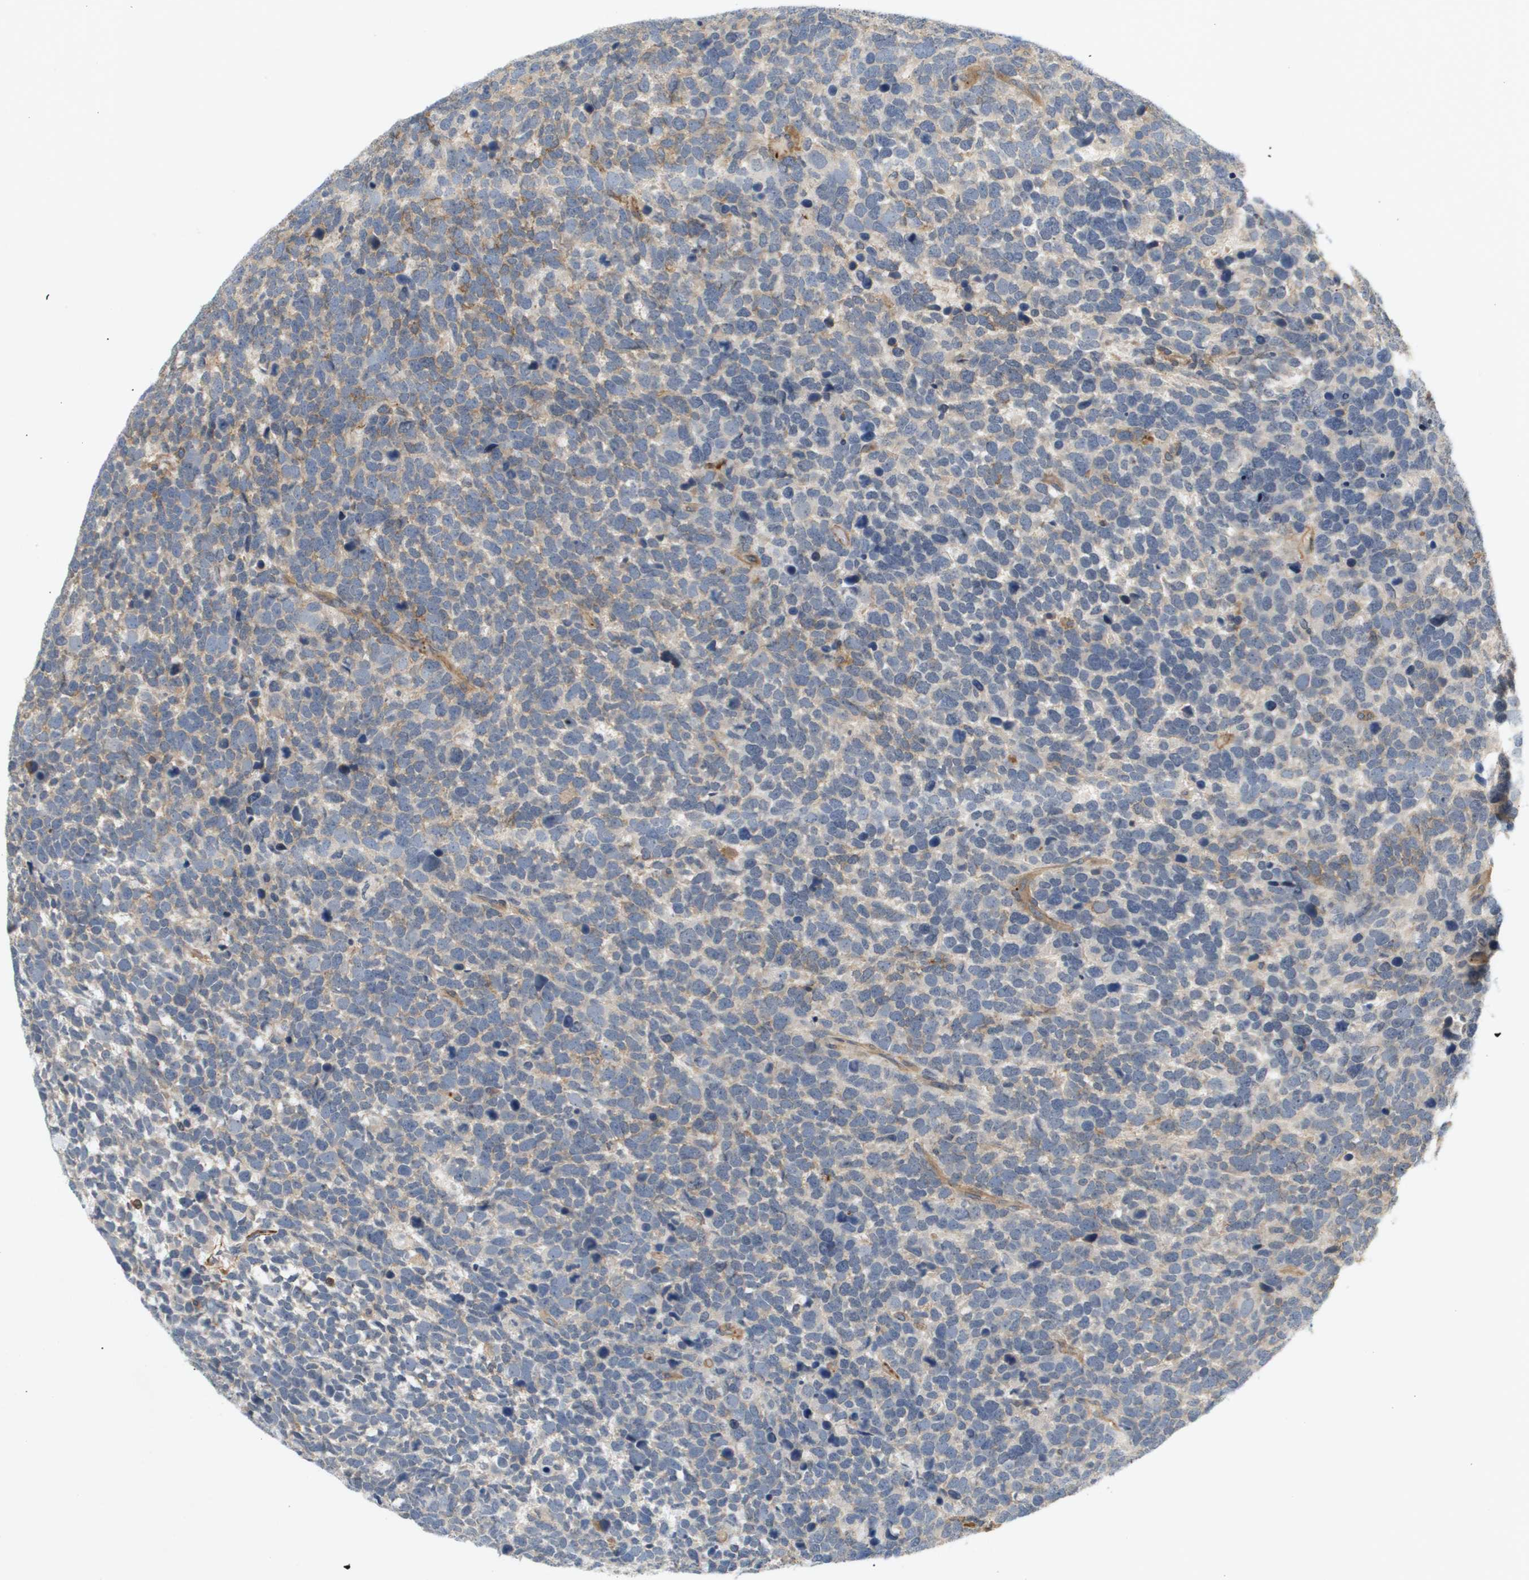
{"staining": {"intensity": "weak", "quantity": "<25%", "location": "cytoplasmic/membranous"}, "tissue": "urothelial cancer", "cell_type": "Tumor cells", "image_type": "cancer", "snomed": [{"axis": "morphology", "description": "Urothelial carcinoma, High grade"}, {"axis": "topography", "description": "Urinary bladder"}], "caption": "This is an immunohistochemistry image of human urothelial cancer. There is no positivity in tumor cells.", "gene": "CORO2B", "patient": {"sex": "female", "age": 82}}